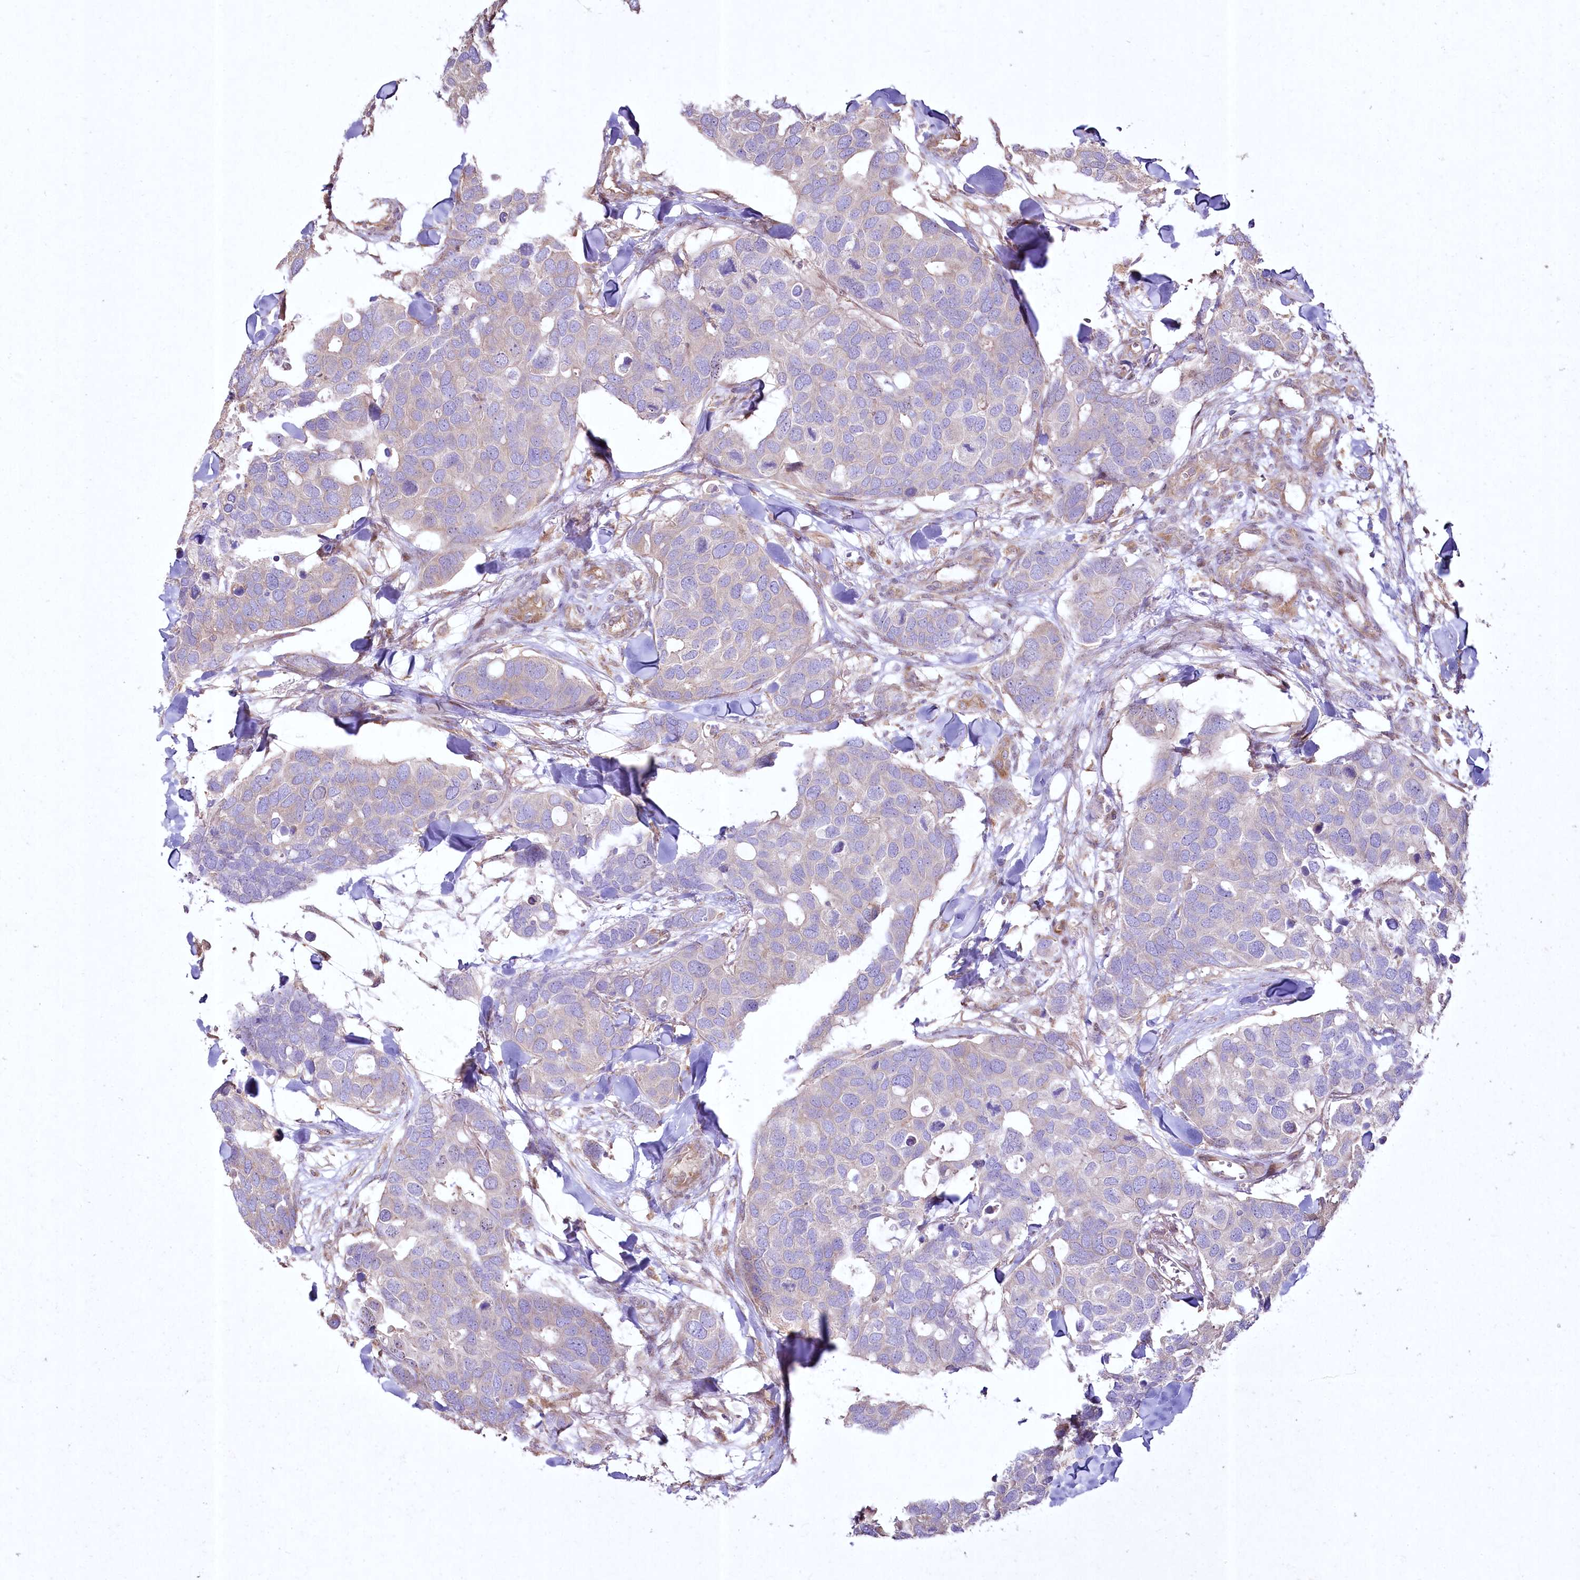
{"staining": {"intensity": "negative", "quantity": "none", "location": "none"}, "tissue": "breast cancer", "cell_type": "Tumor cells", "image_type": "cancer", "snomed": [{"axis": "morphology", "description": "Duct carcinoma"}, {"axis": "topography", "description": "Breast"}], "caption": "Immunohistochemistry of invasive ductal carcinoma (breast) displays no positivity in tumor cells.", "gene": "SH3TC1", "patient": {"sex": "female", "age": 83}}